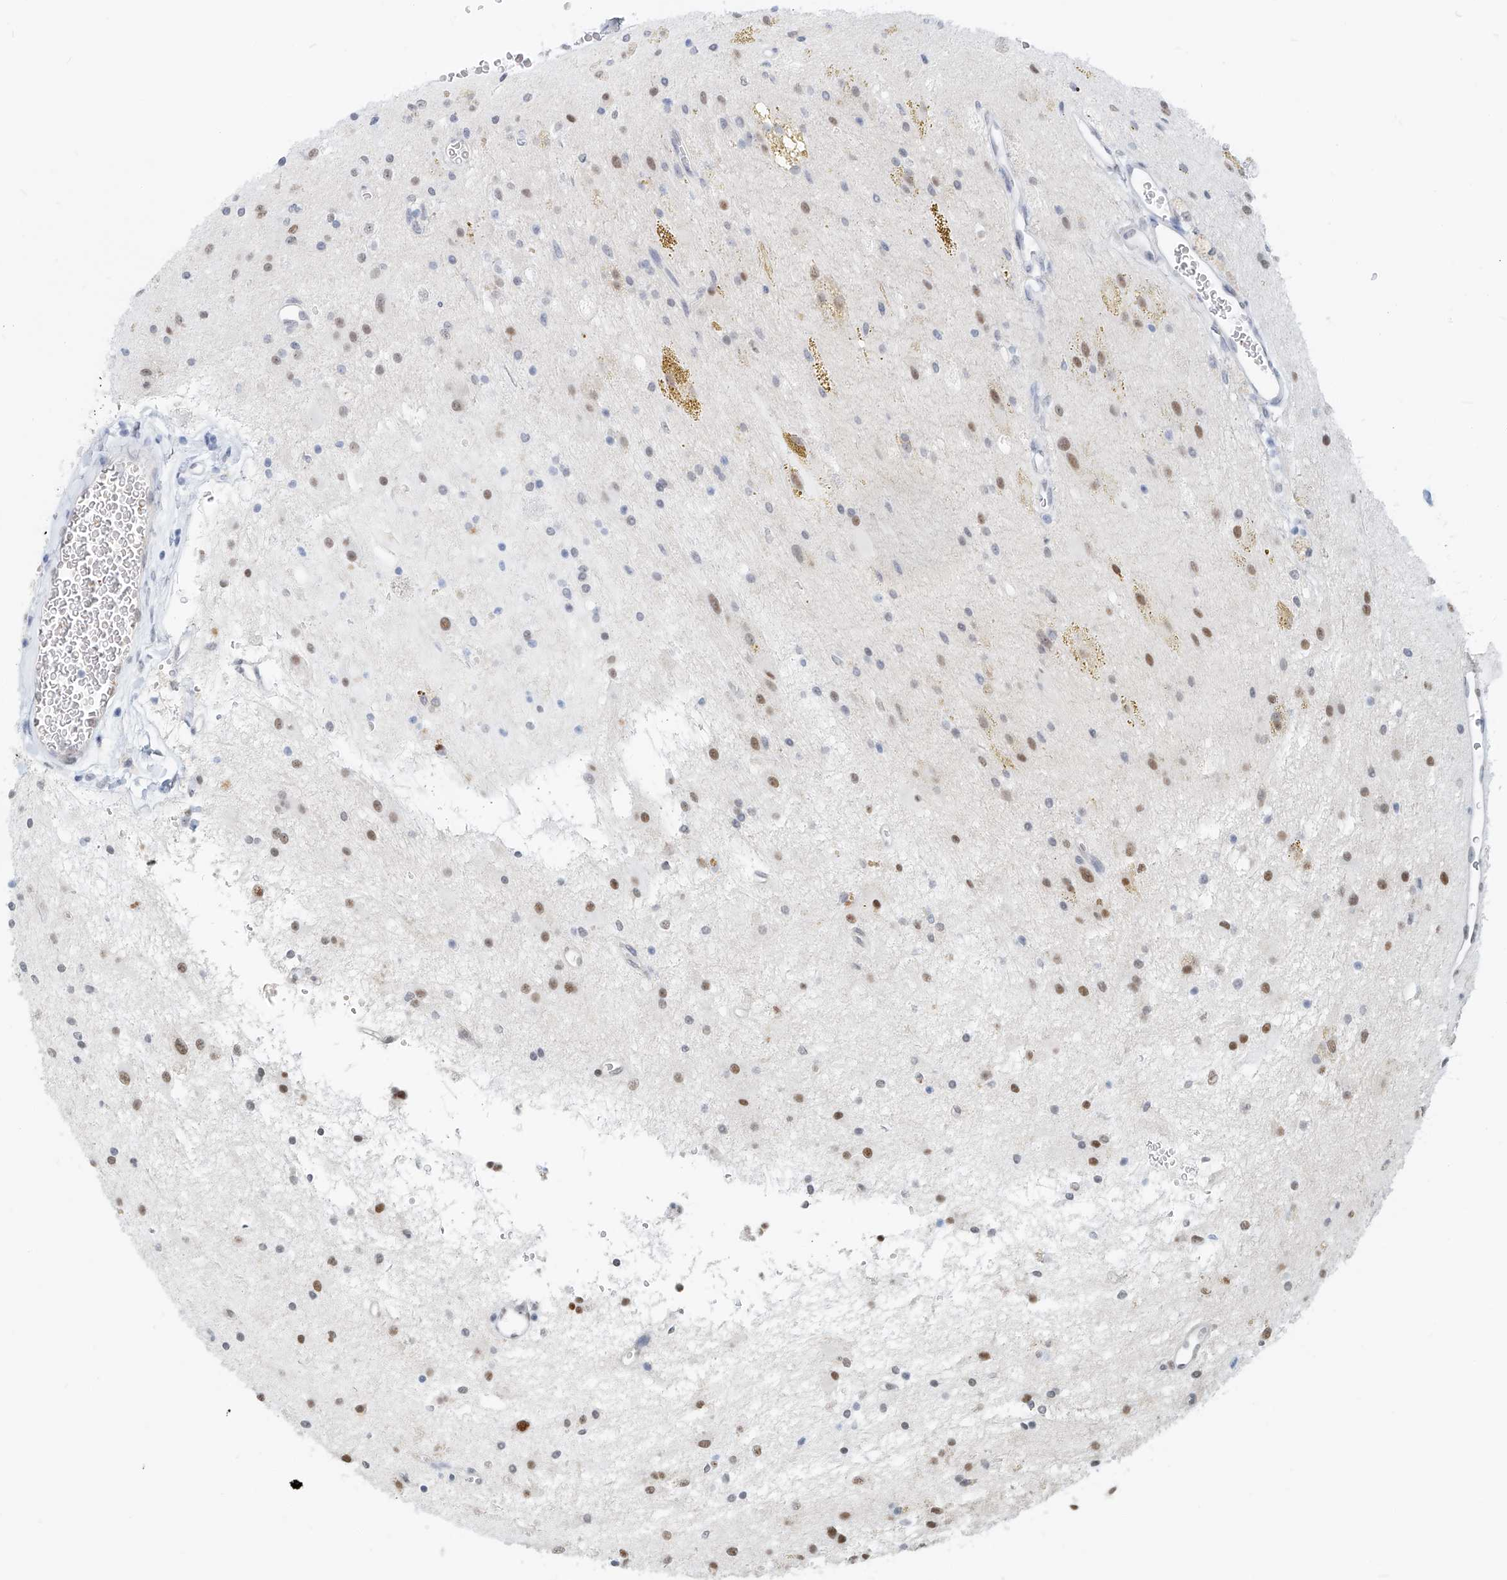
{"staining": {"intensity": "moderate", "quantity": "25%-75%", "location": "nuclear"}, "tissue": "glioma", "cell_type": "Tumor cells", "image_type": "cancer", "snomed": [{"axis": "morphology", "description": "Glioma, malignant, High grade"}, {"axis": "topography", "description": "Brain"}], "caption": "Human glioma stained for a protein (brown) shows moderate nuclear positive positivity in approximately 25%-75% of tumor cells.", "gene": "SASH1", "patient": {"sex": "male", "age": 34}}